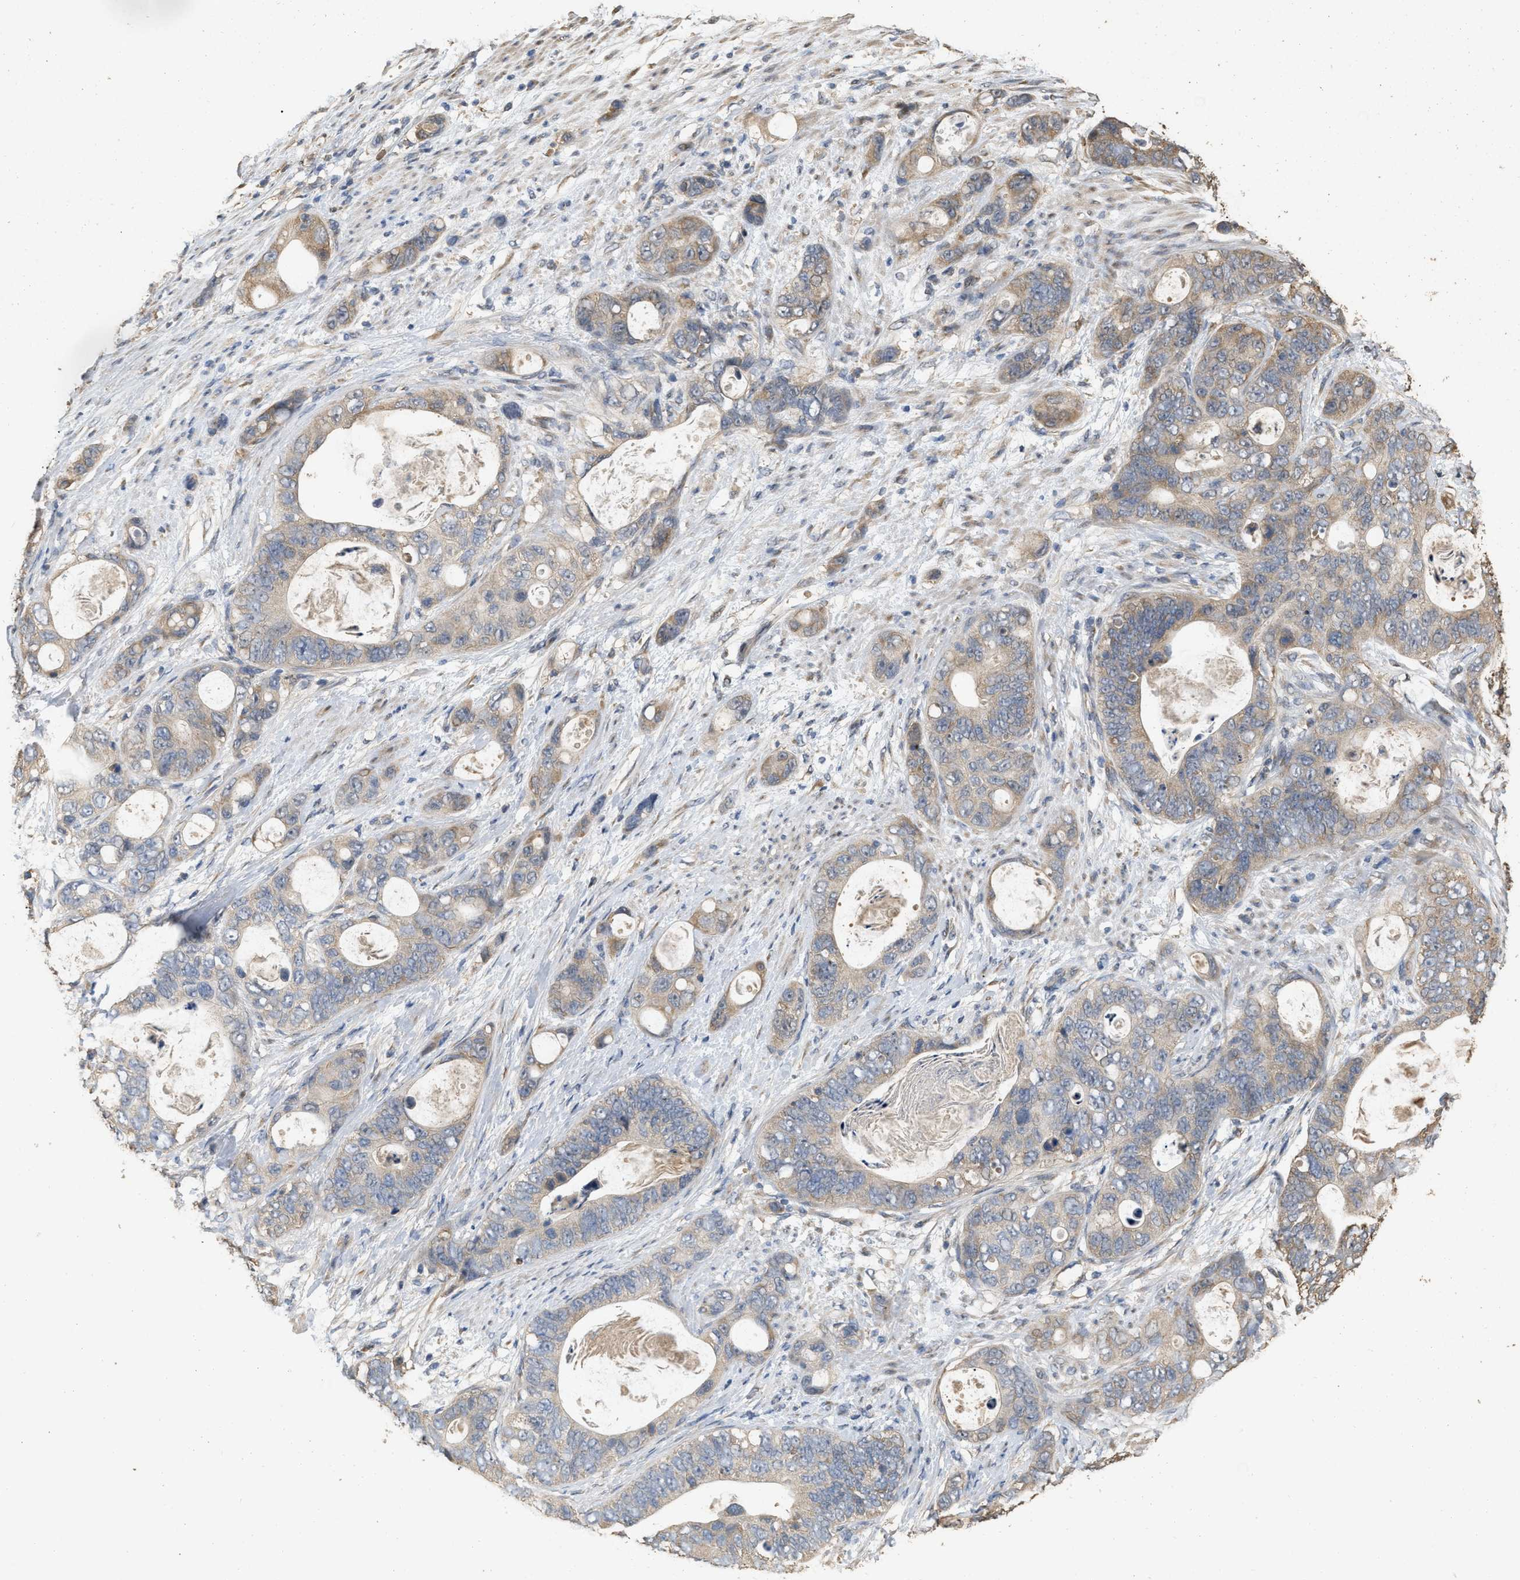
{"staining": {"intensity": "moderate", "quantity": ">75%", "location": "cytoplasmic/membranous"}, "tissue": "stomach cancer", "cell_type": "Tumor cells", "image_type": "cancer", "snomed": [{"axis": "morphology", "description": "Normal tissue, NOS"}, {"axis": "morphology", "description": "Adenocarcinoma, NOS"}, {"axis": "topography", "description": "Stomach"}], "caption": "Immunohistochemical staining of human stomach cancer exhibits medium levels of moderate cytoplasmic/membranous positivity in approximately >75% of tumor cells. The protein is stained brown, and the nuclei are stained in blue (DAB IHC with brightfield microscopy, high magnification).", "gene": "NCS1", "patient": {"sex": "female", "age": 89}}